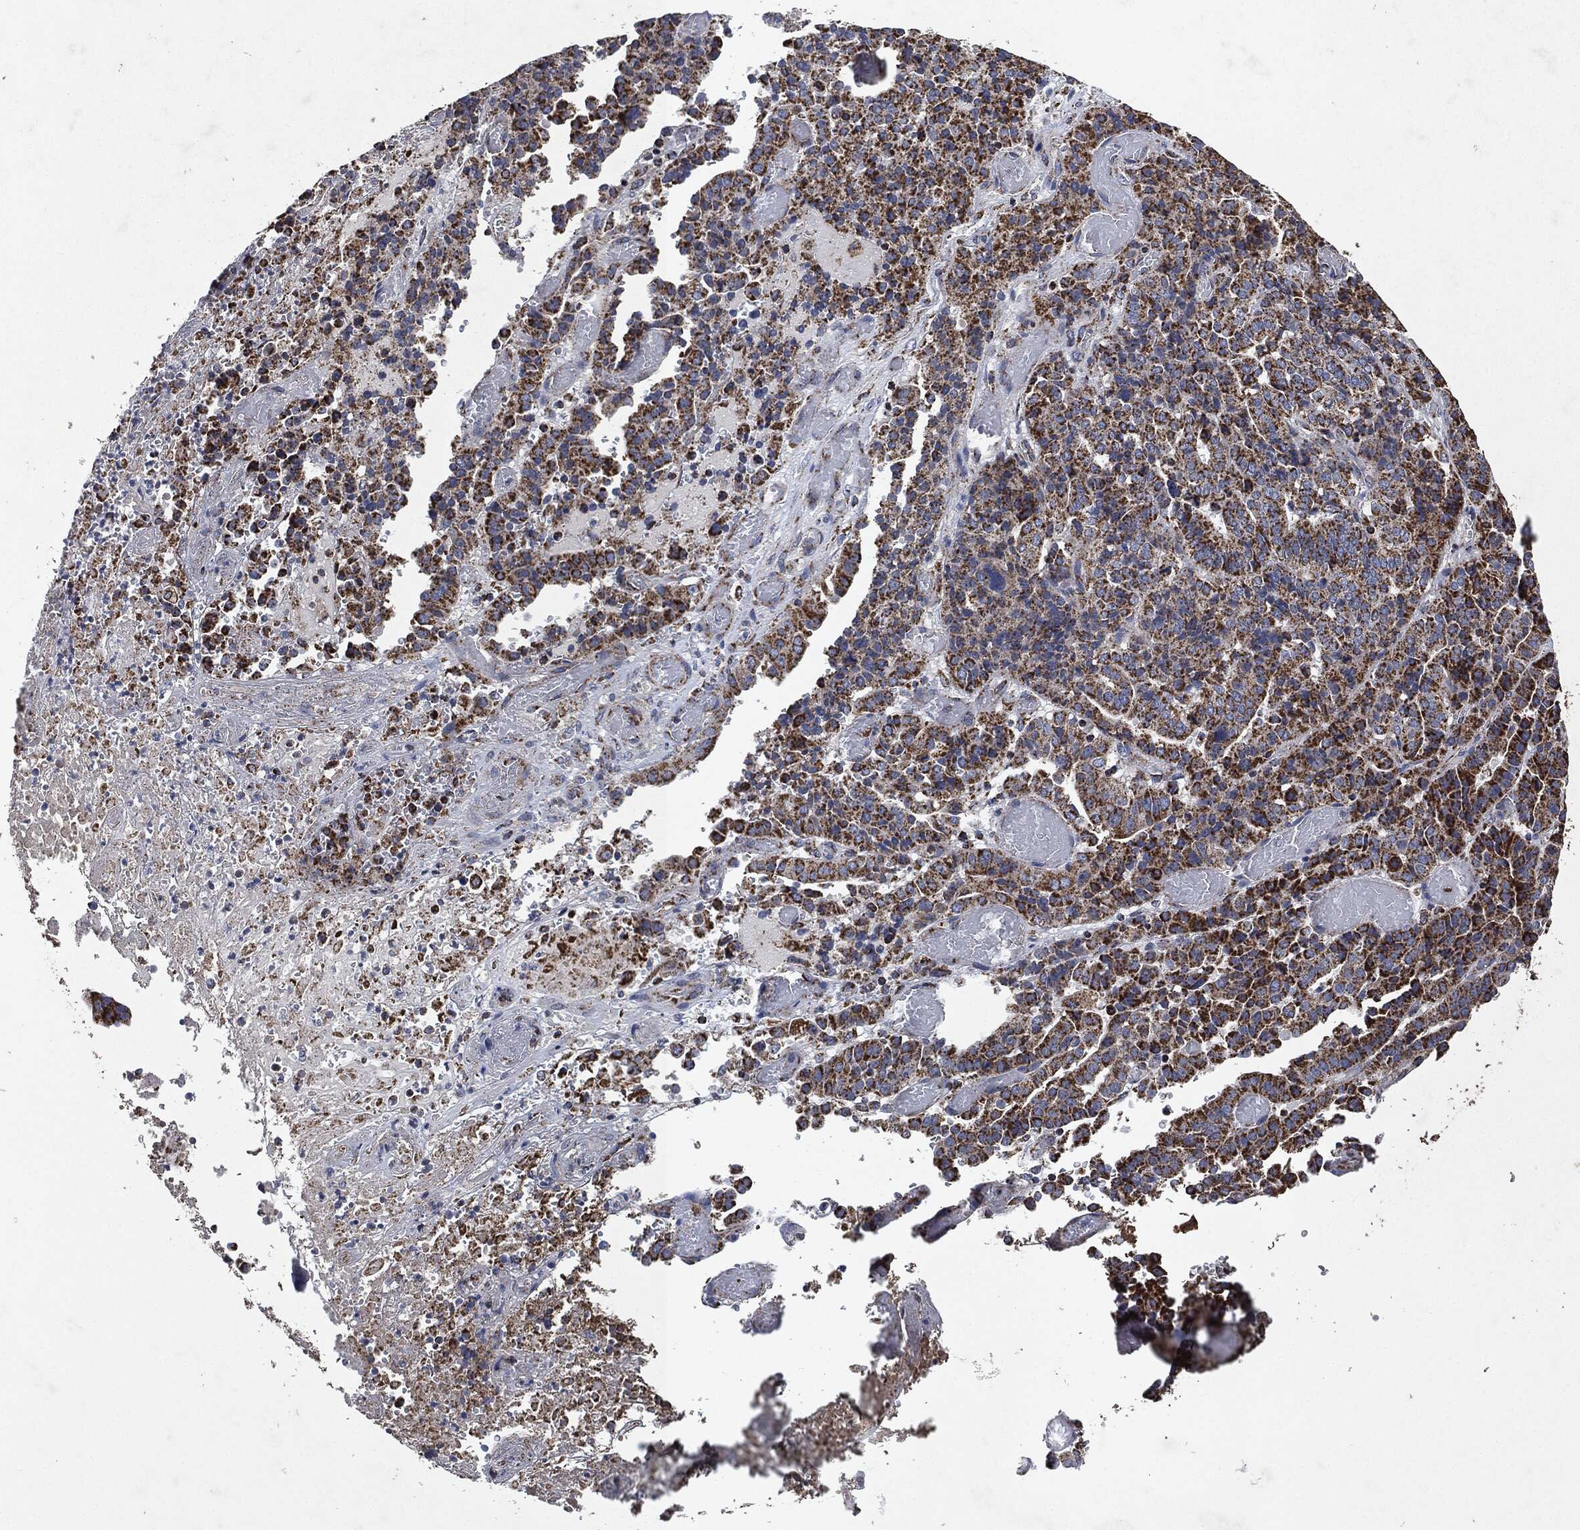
{"staining": {"intensity": "strong", "quantity": ">75%", "location": "cytoplasmic/membranous"}, "tissue": "stomach cancer", "cell_type": "Tumor cells", "image_type": "cancer", "snomed": [{"axis": "morphology", "description": "Adenocarcinoma, NOS"}, {"axis": "topography", "description": "Stomach"}], "caption": "A brown stain labels strong cytoplasmic/membranous expression of a protein in human stomach adenocarcinoma tumor cells.", "gene": "RYK", "patient": {"sex": "male", "age": 48}}